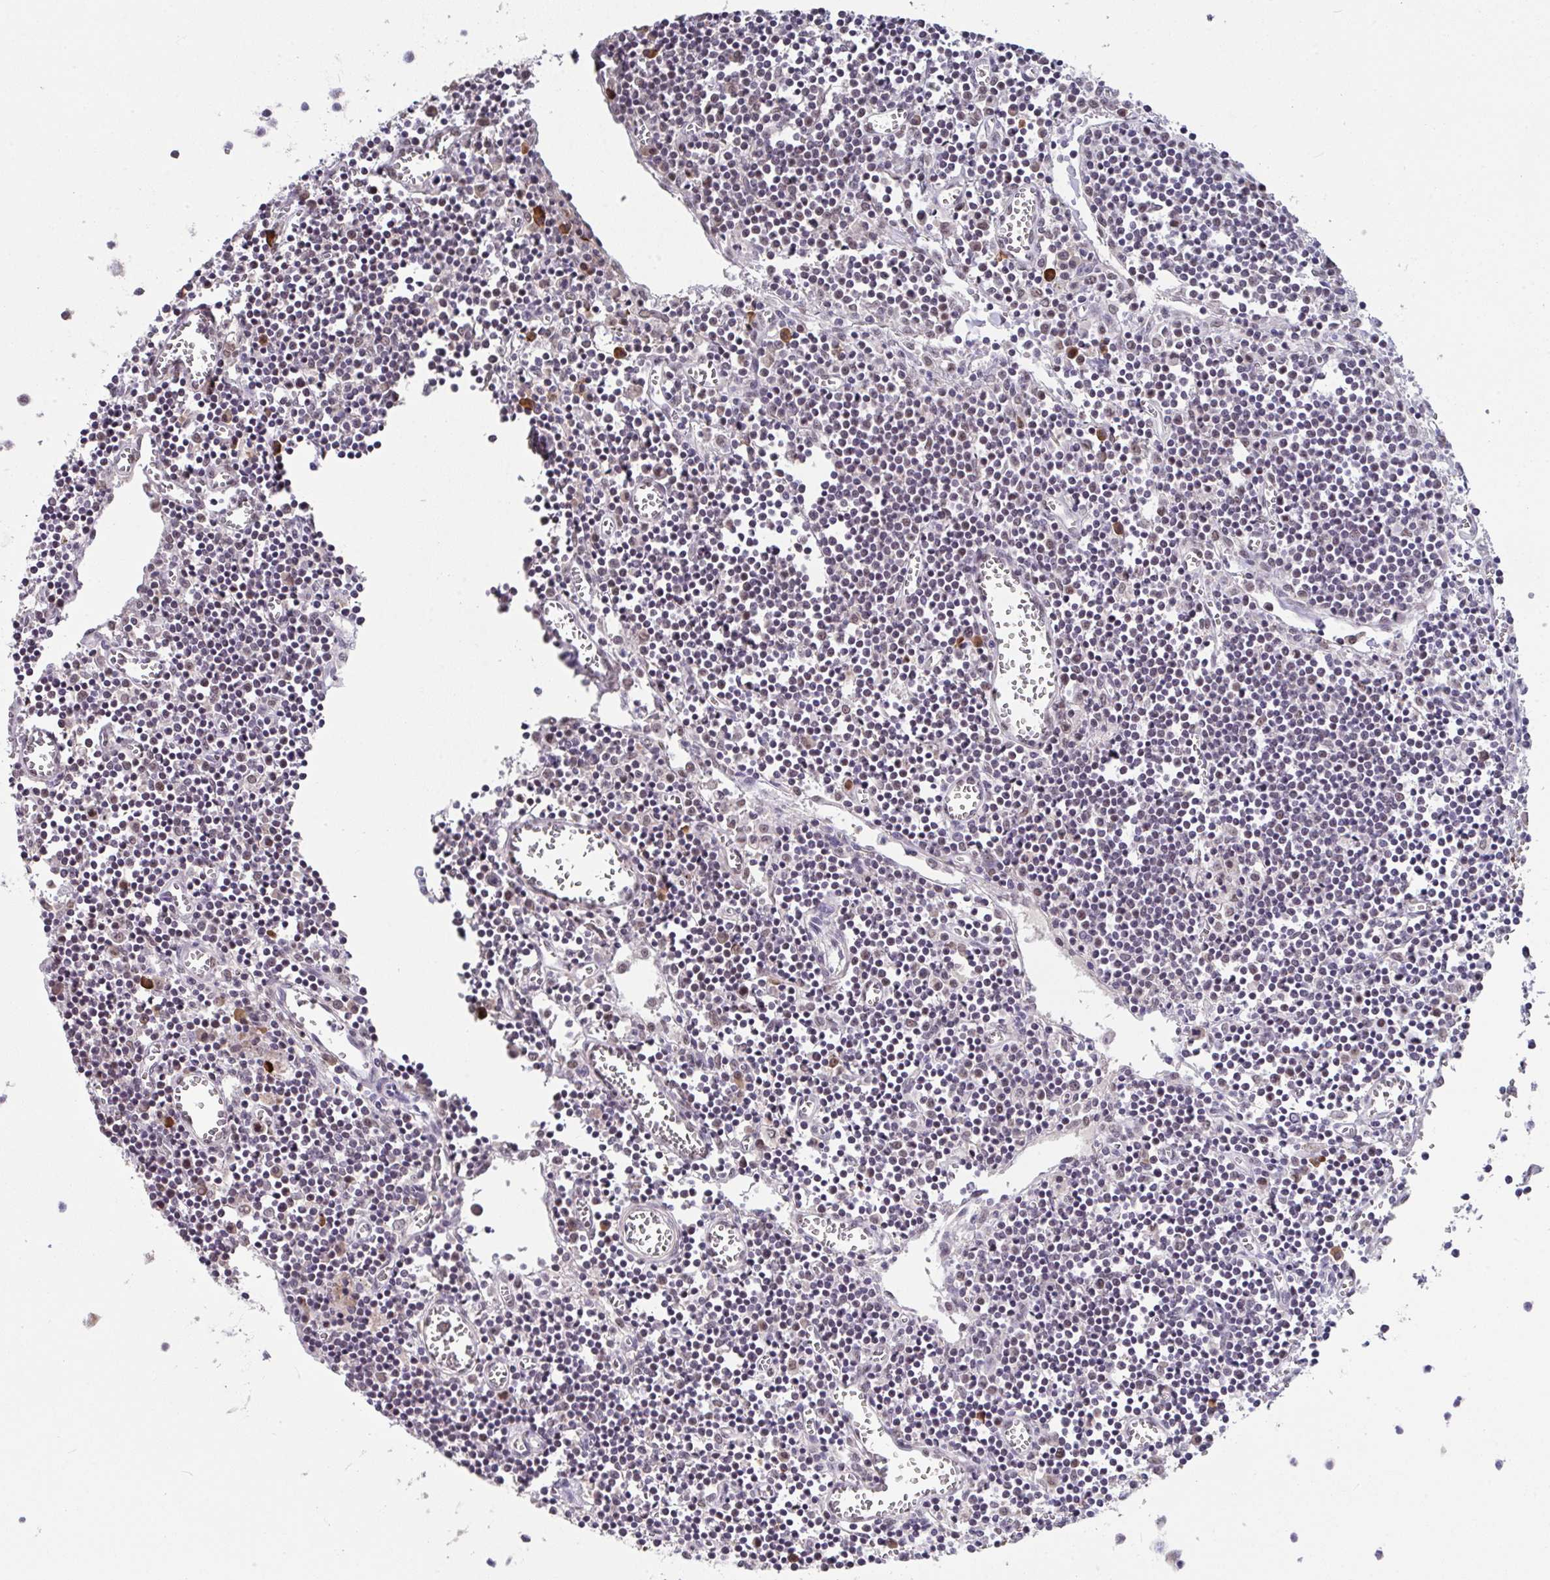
{"staining": {"intensity": "negative", "quantity": "none", "location": "none"}, "tissue": "lymph node", "cell_type": "Germinal center cells", "image_type": "normal", "snomed": [{"axis": "morphology", "description": "Normal tissue, NOS"}, {"axis": "topography", "description": "Lymph node"}], "caption": "Germinal center cells show no significant protein expression in unremarkable lymph node. Brightfield microscopy of IHC stained with DAB (3,3'-diaminobenzidine) (brown) and hematoxylin (blue), captured at high magnification.", "gene": "RBBP6", "patient": {"sex": "male", "age": 66}}